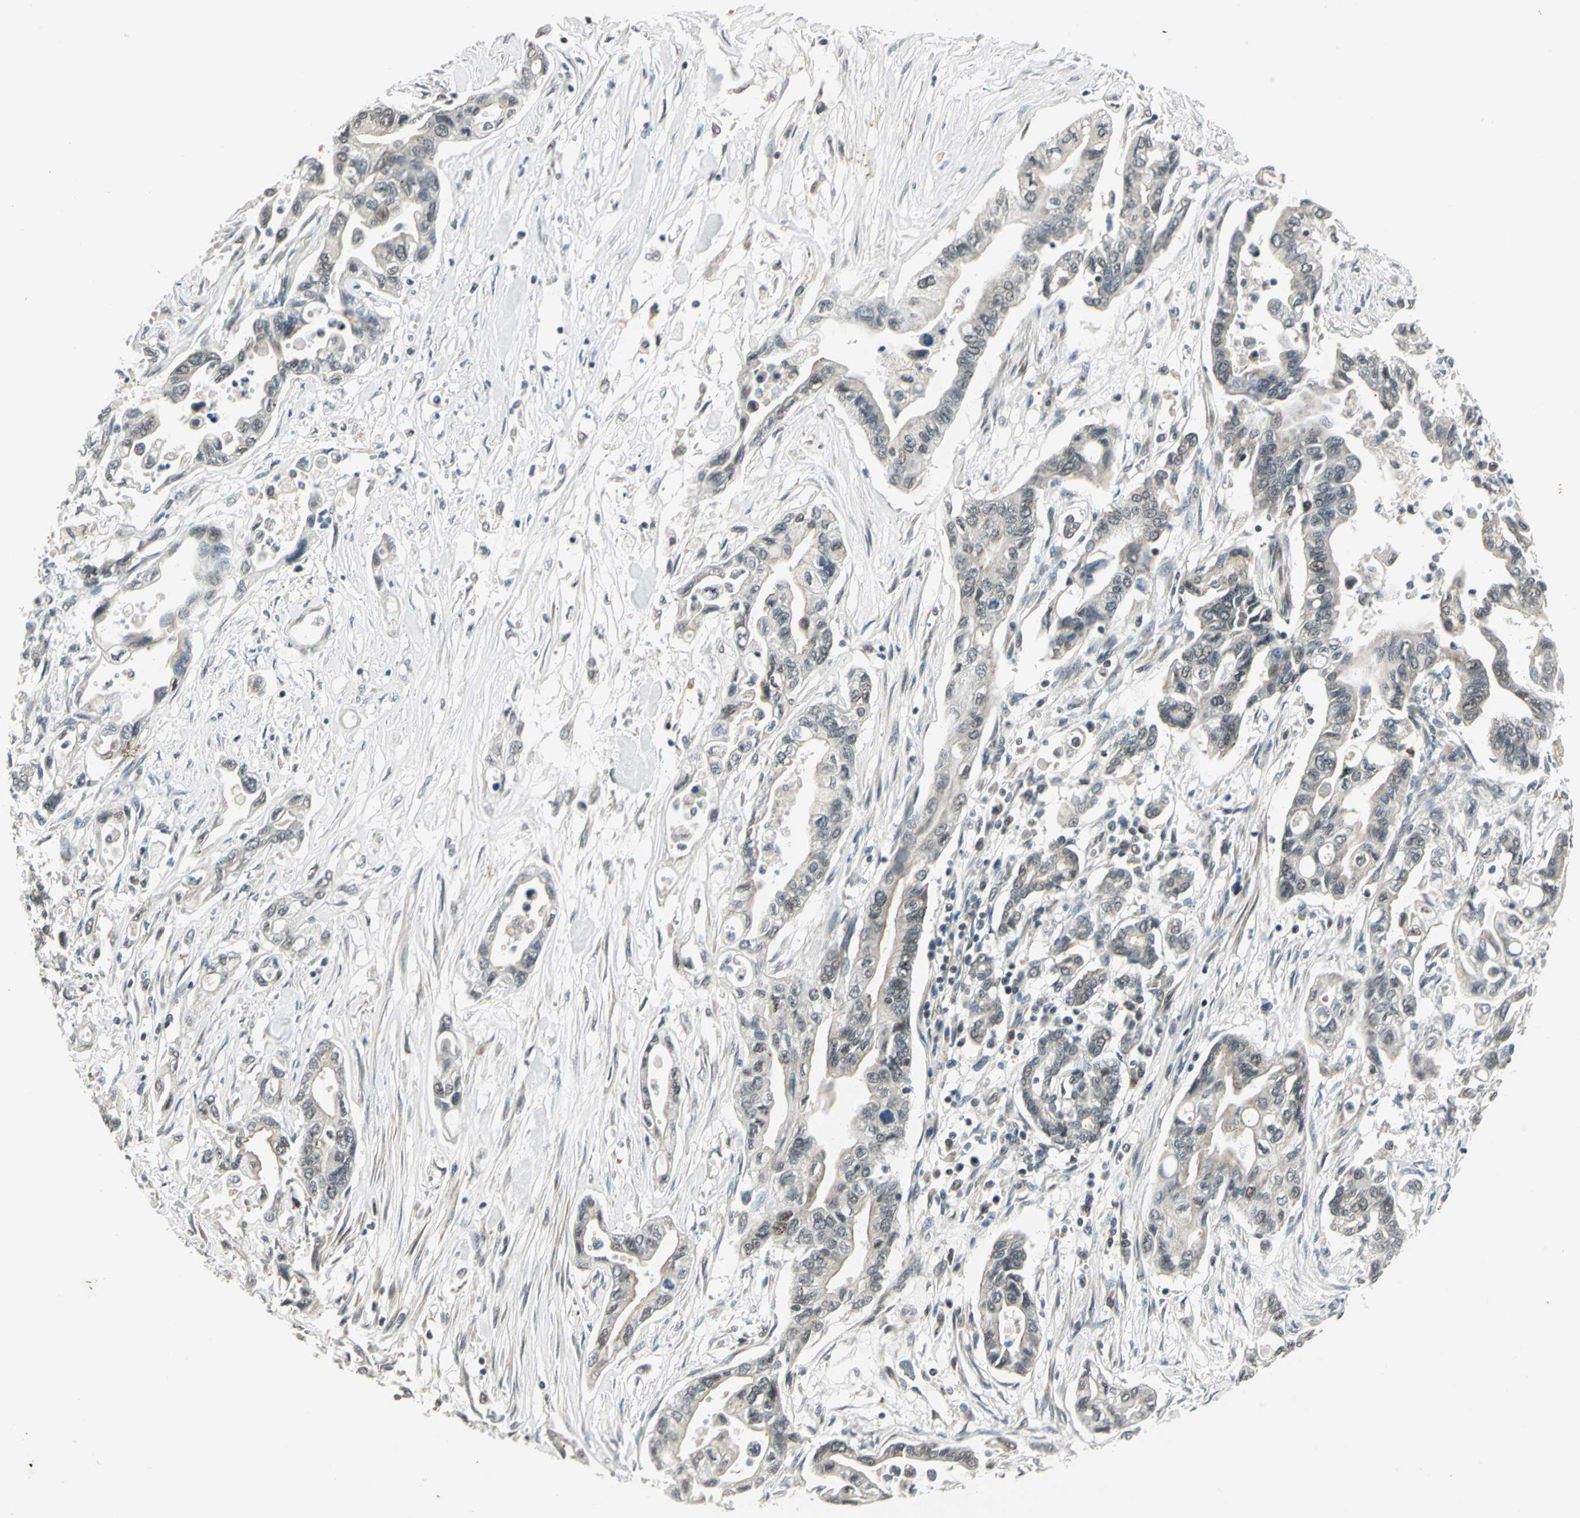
{"staining": {"intensity": "weak", "quantity": "<25%", "location": "cytoplasmic/membranous"}, "tissue": "pancreatic cancer", "cell_type": "Tumor cells", "image_type": "cancer", "snomed": [{"axis": "morphology", "description": "Adenocarcinoma, NOS"}, {"axis": "topography", "description": "Pancreas"}], "caption": "Tumor cells show no significant expression in pancreatic adenocarcinoma.", "gene": "PLAGL2", "patient": {"sex": "female", "age": 57}}